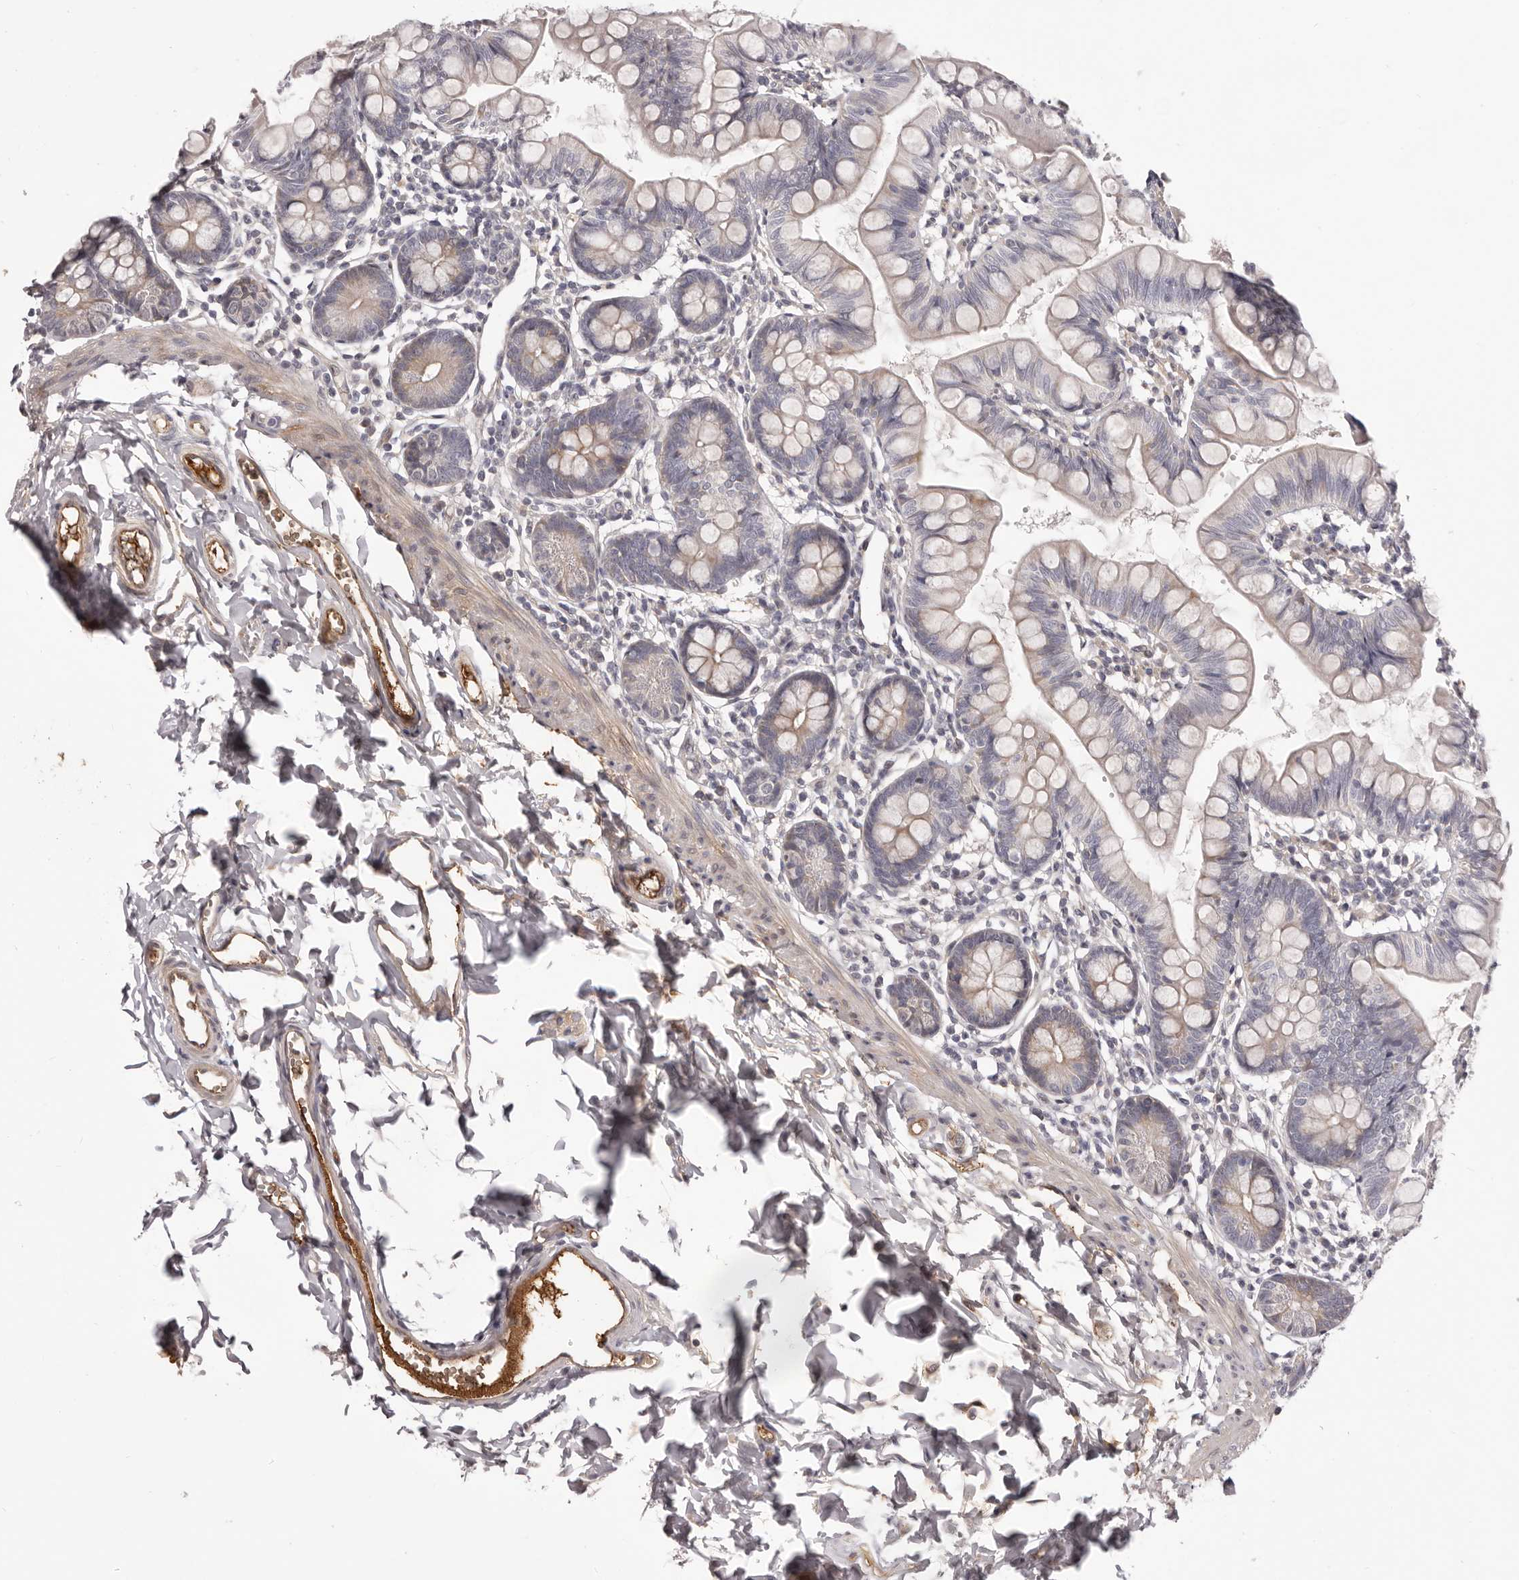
{"staining": {"intensity": "moderate", "quantity": "<25%", "location": "cytoplasmic/membranous"}, "tissue": "small intestine", "cell_type": "Glandular cells", "image_type": "normal", "snomed": [{"axis": "morphology", "description": "Normal tissue, NOS"}, {"axis": "topography", "description": "Small intestine"}], "caption": "Protein analysis of unremarkable small intestine reveals moderate cytoplasmic/membranous expression in about <25% of glandular cells.", "gene": "OTUD3", "patient": {"sex": "male", "age": 7}}